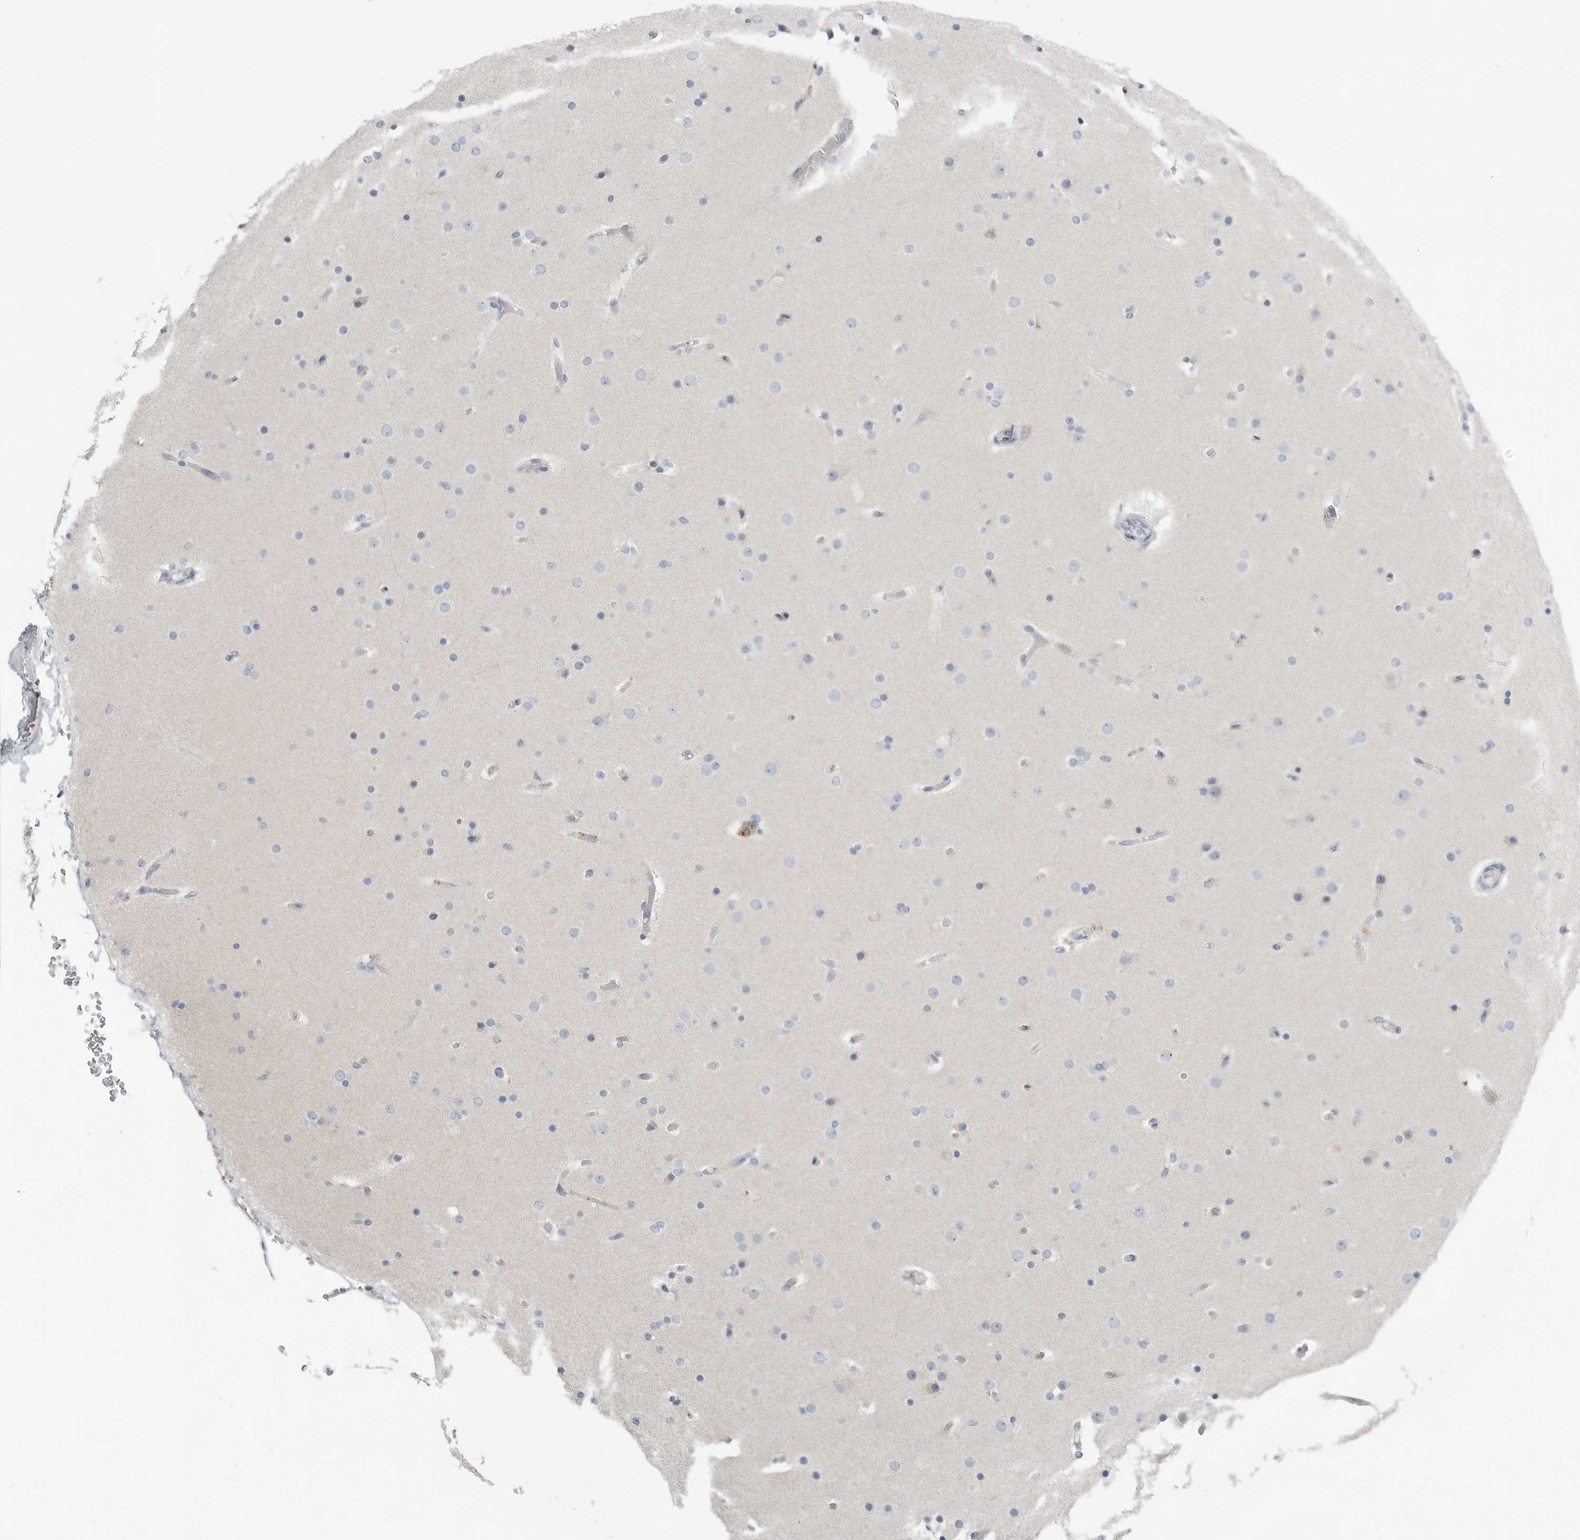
{"staining": {"intensity": "negative", "quantity": "none", "location": "none"}, "tissue": "glioma", "cell_type": "Tumor cells", "image_type": "cancer", "snomed": [{"axis": "morphology", "description": "Glioma, malignant, High grade"}, {"axis": "topography", "description": "Cerebral cortex"}], "caption": "DAB (3,3'-diaminobenzidine) immunohistochemical staining of human glioma demonstrates no significant staining in tumor cells. The staining was performed using DAB (3,3'-diaminobenzidine) to visualize the protein expression in brown, while the nuclei were stained in blue with hematoxylin (Magnification: 20x).", "gene": "SERPINB7", "patient": {"sex": "female", "age": 36}}